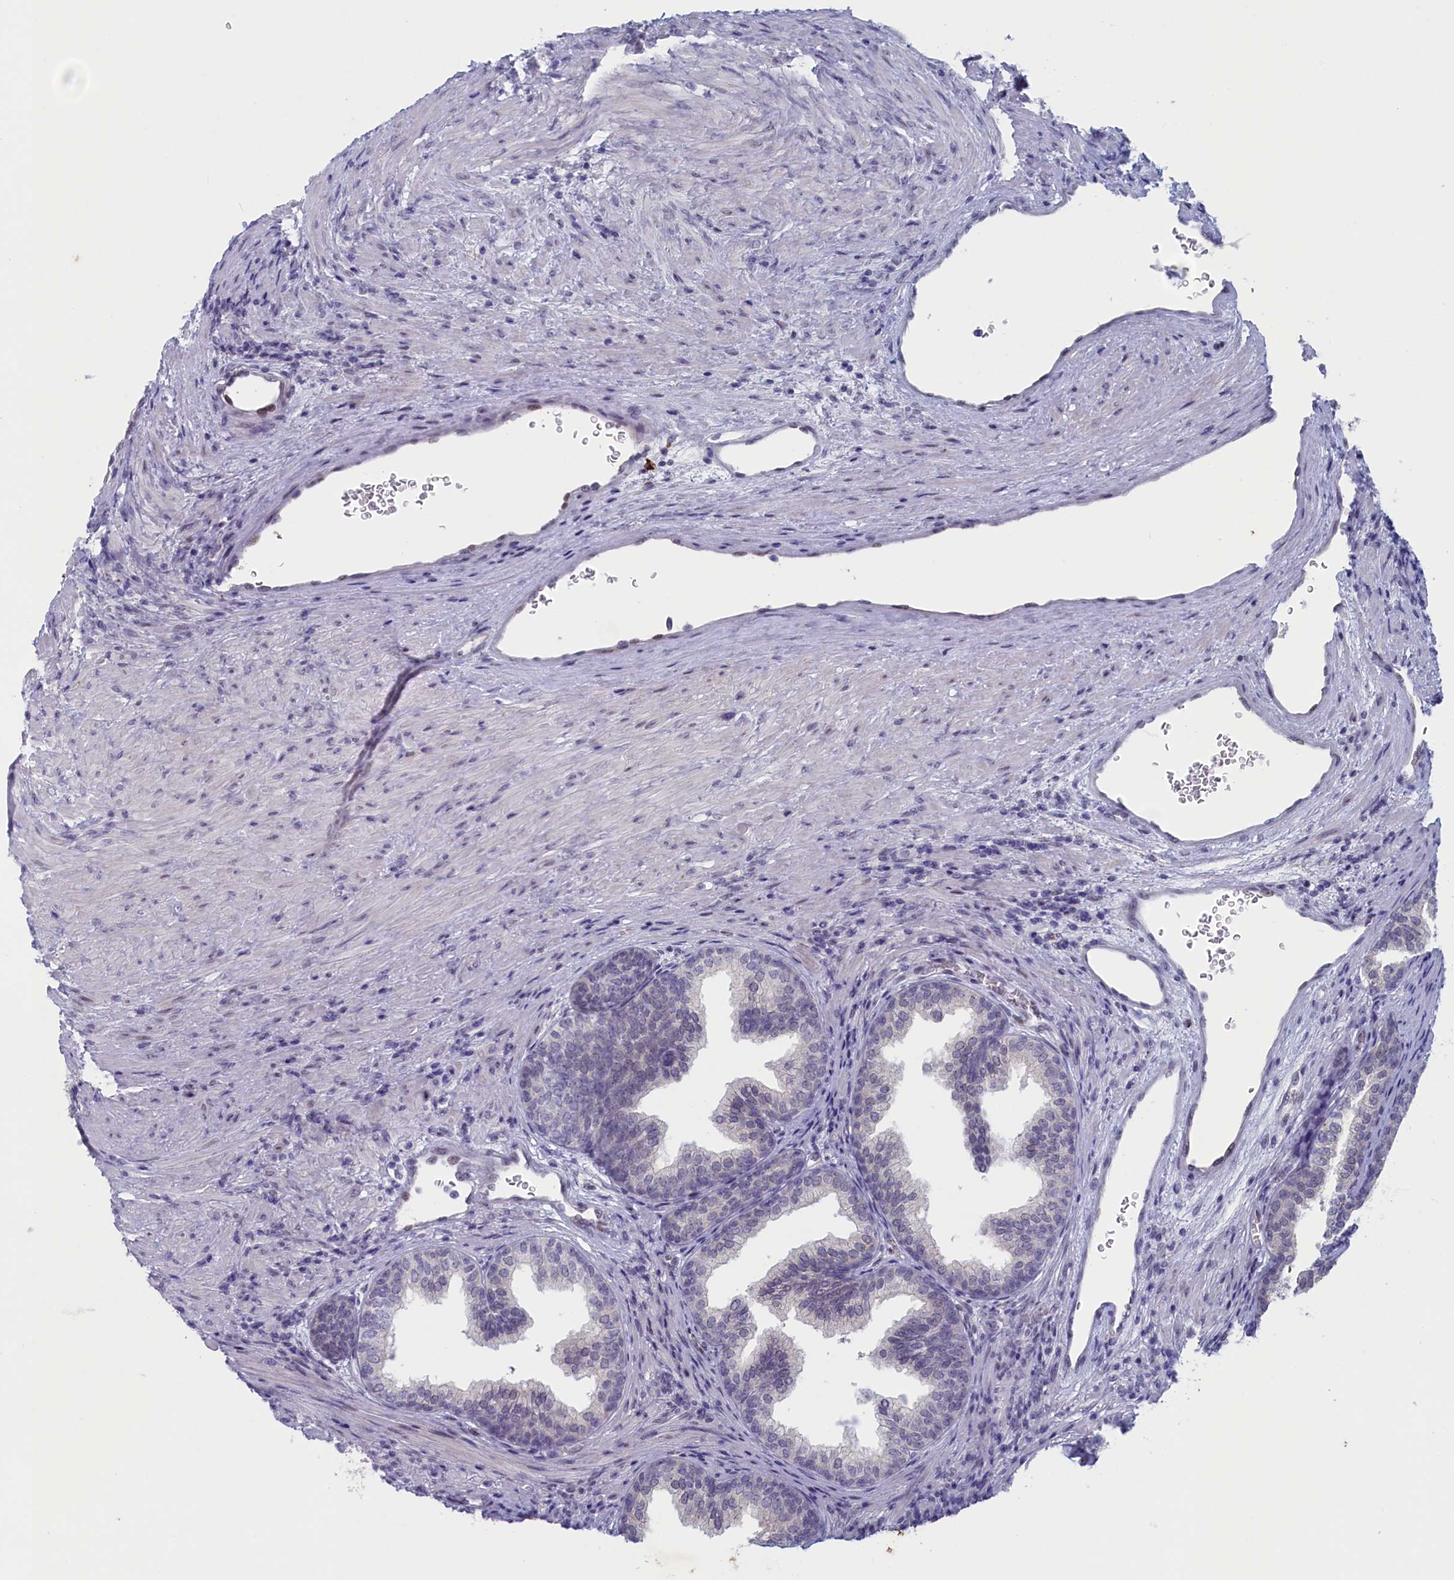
{"staining": {"intensity": "negative", "quantity": "none", "location": "none"}, "tissue": "prostate", "cell_type": "Glandular cells", "image_type": "normal", "snomed": [{"axis": "morphology", "description": "Normal tissue, NOS"}, {"axis": "topography", "description": "Prostate"}], "caption": "This is a image of IHC staining of normal prostate, which shows no staining in glandular cells. (Immunohistochemistry (ihc), brightfield microscopy, high magnification).", "gene": "WDR76", "patient": {"sex": "male", "age": 76}}